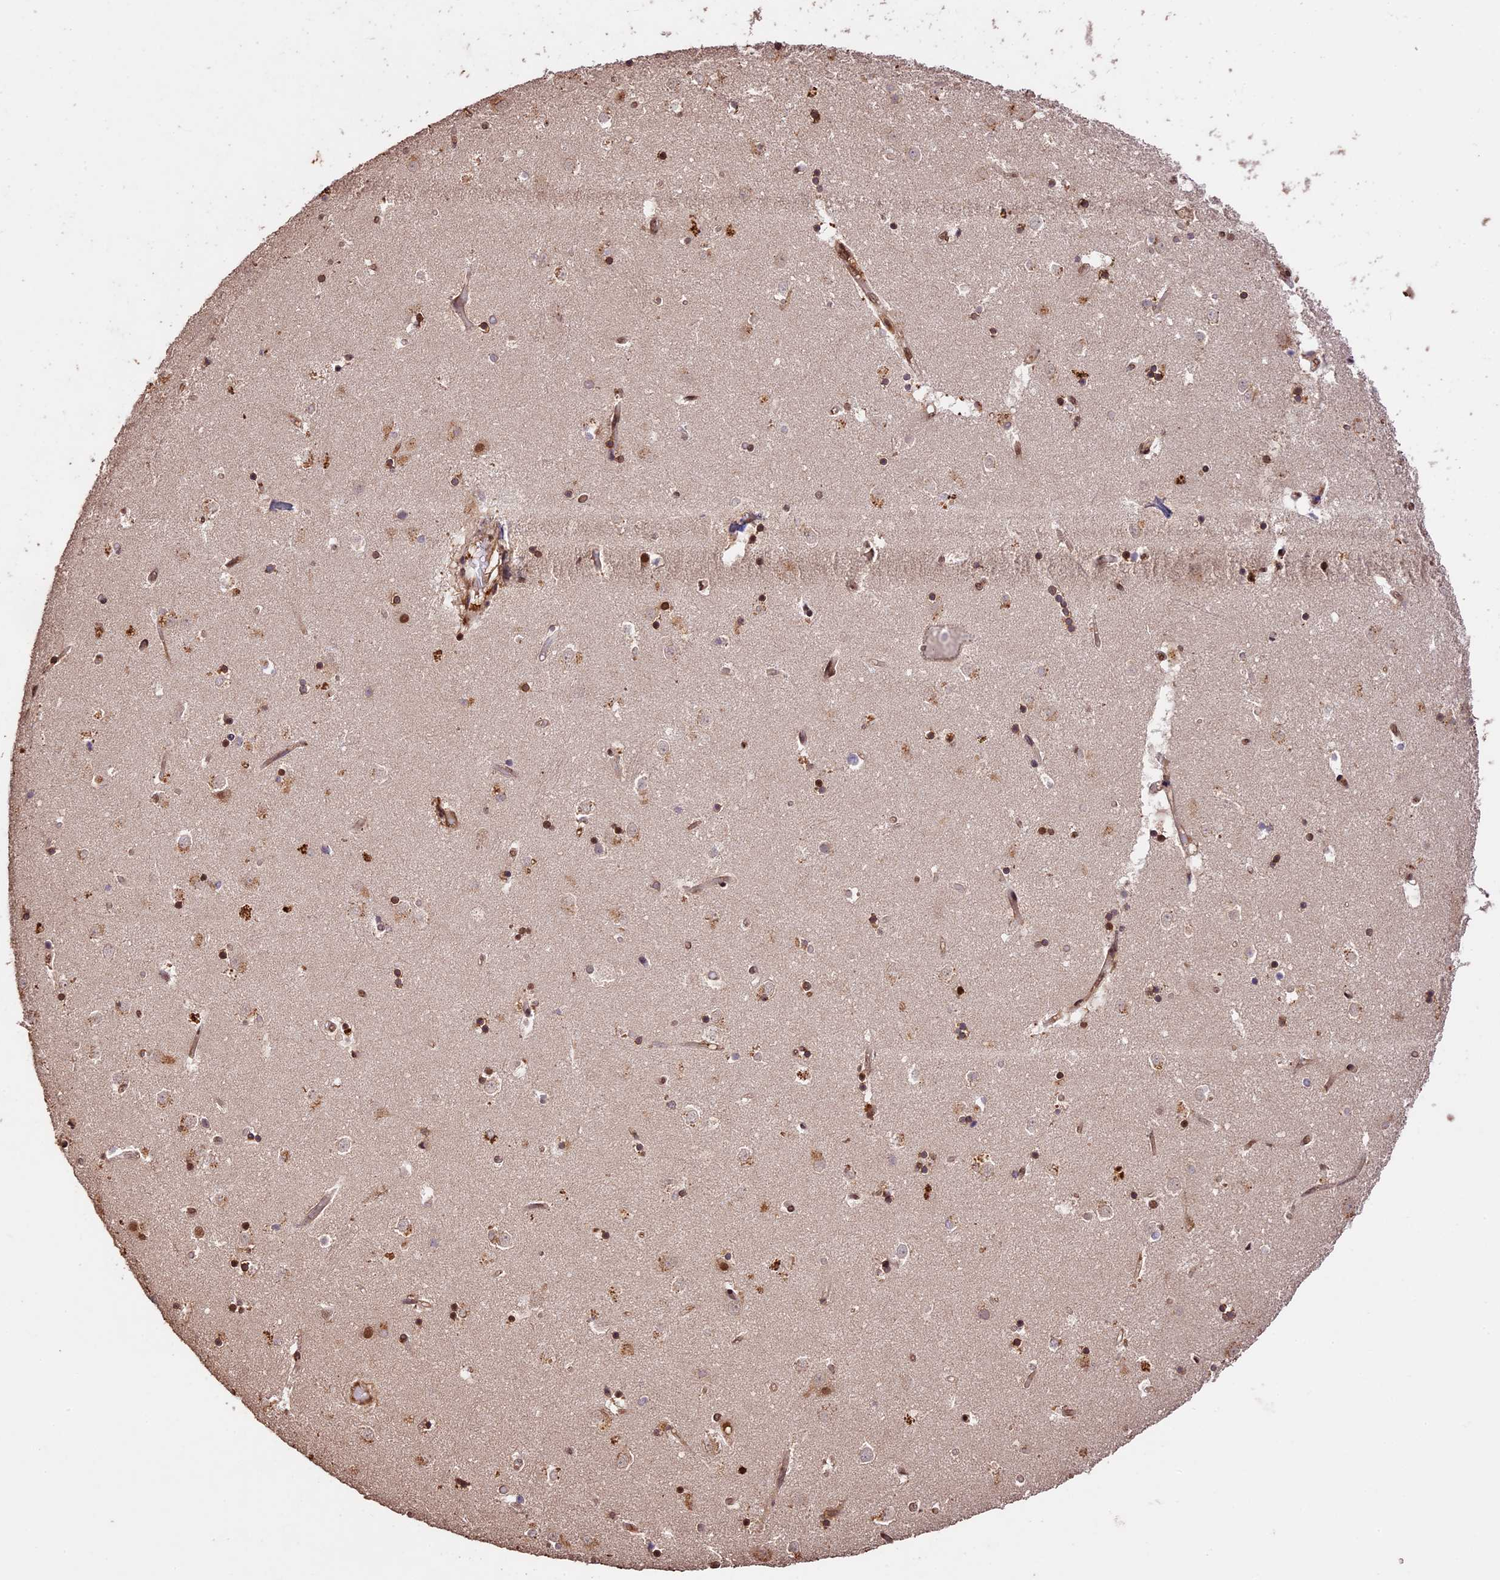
{"staining": {"intensity": "moderate", "quantity": ">75%", "location": "nuclear"}, "tissue": "caudate", "cell_type": "Glial cells", "image_type": "normal", "snomed": [{"axis": "morphology", "description": "Normal tissue, NOS"}, {"axis": "topography", "description": "Lateral ventricle wall"}], "caption": "An IHC image of unremarkable tissue is shown. Protein staining in brown highlights moderate nuclear positivity in caudate within glial cells. (brown staining indicates protein expression, while blue staining denotes nuclei).", "gene": "CDKN2AIP", "patient": {"sex": "female", "age": 52}}